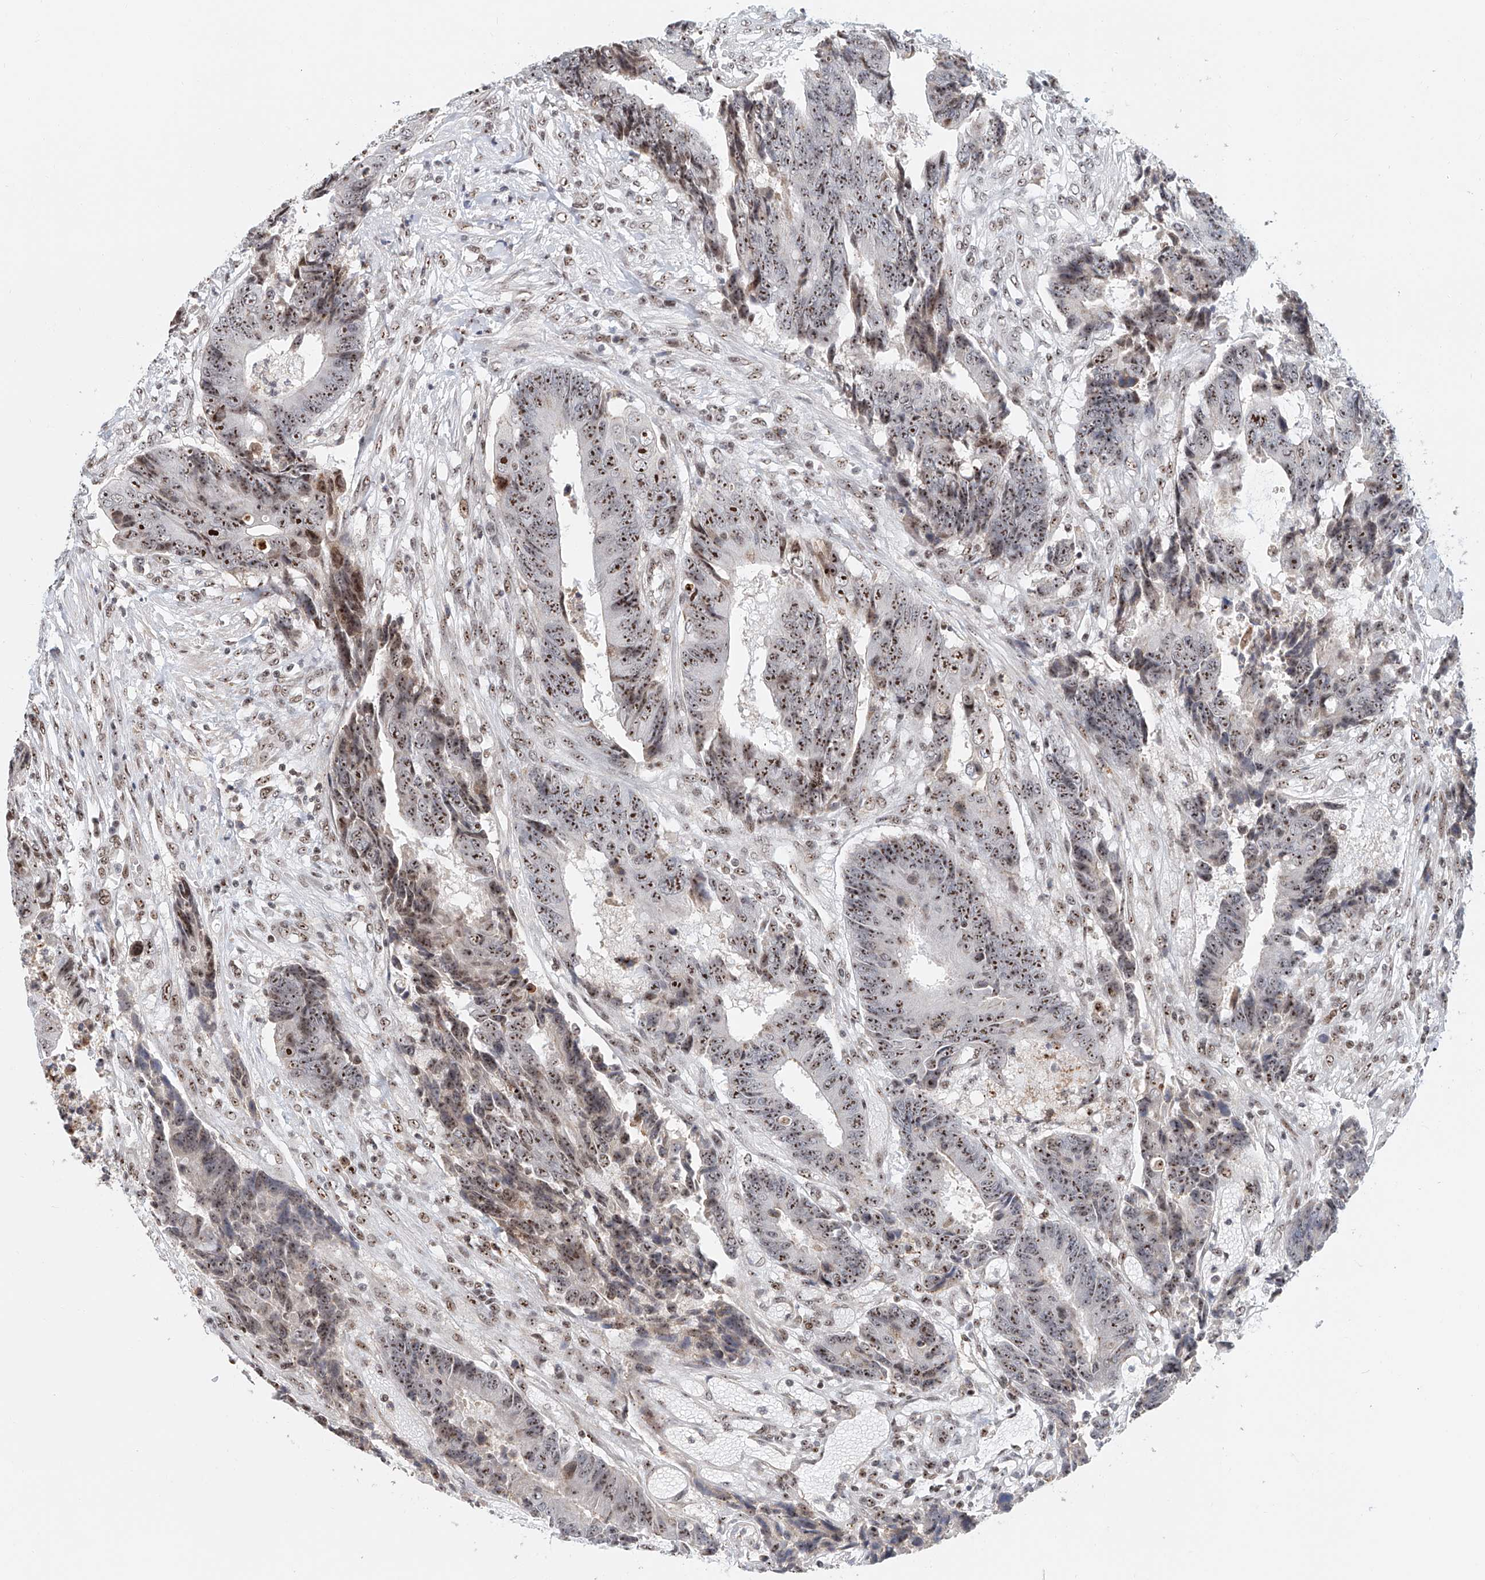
{"staining": {"intensity": "moderate", "quantity": ">75%", "location": "nuclear"}, "tissue": "colorectal cancer", "cell_type": "Tumor cells", "image_type": "cancer", "snomed": [{"axis": "morphology", "description": "Adenocarcinoma, NOS"}, {"axis": "topography", "description": "Rectum"}], "caption": "Protein analysis of colorectal adenocarcinoma tissue displays moderate nuclear positivity in approximately >75% of tumor cells. Using DAB (3,3'-diaminobenzidine) (brown) and hematoxylin (blue) stains, captured at high magnification using brightfield microscopy.", "gene": "PRUNE2", "patient": {"sex": "male", "age": 84}}